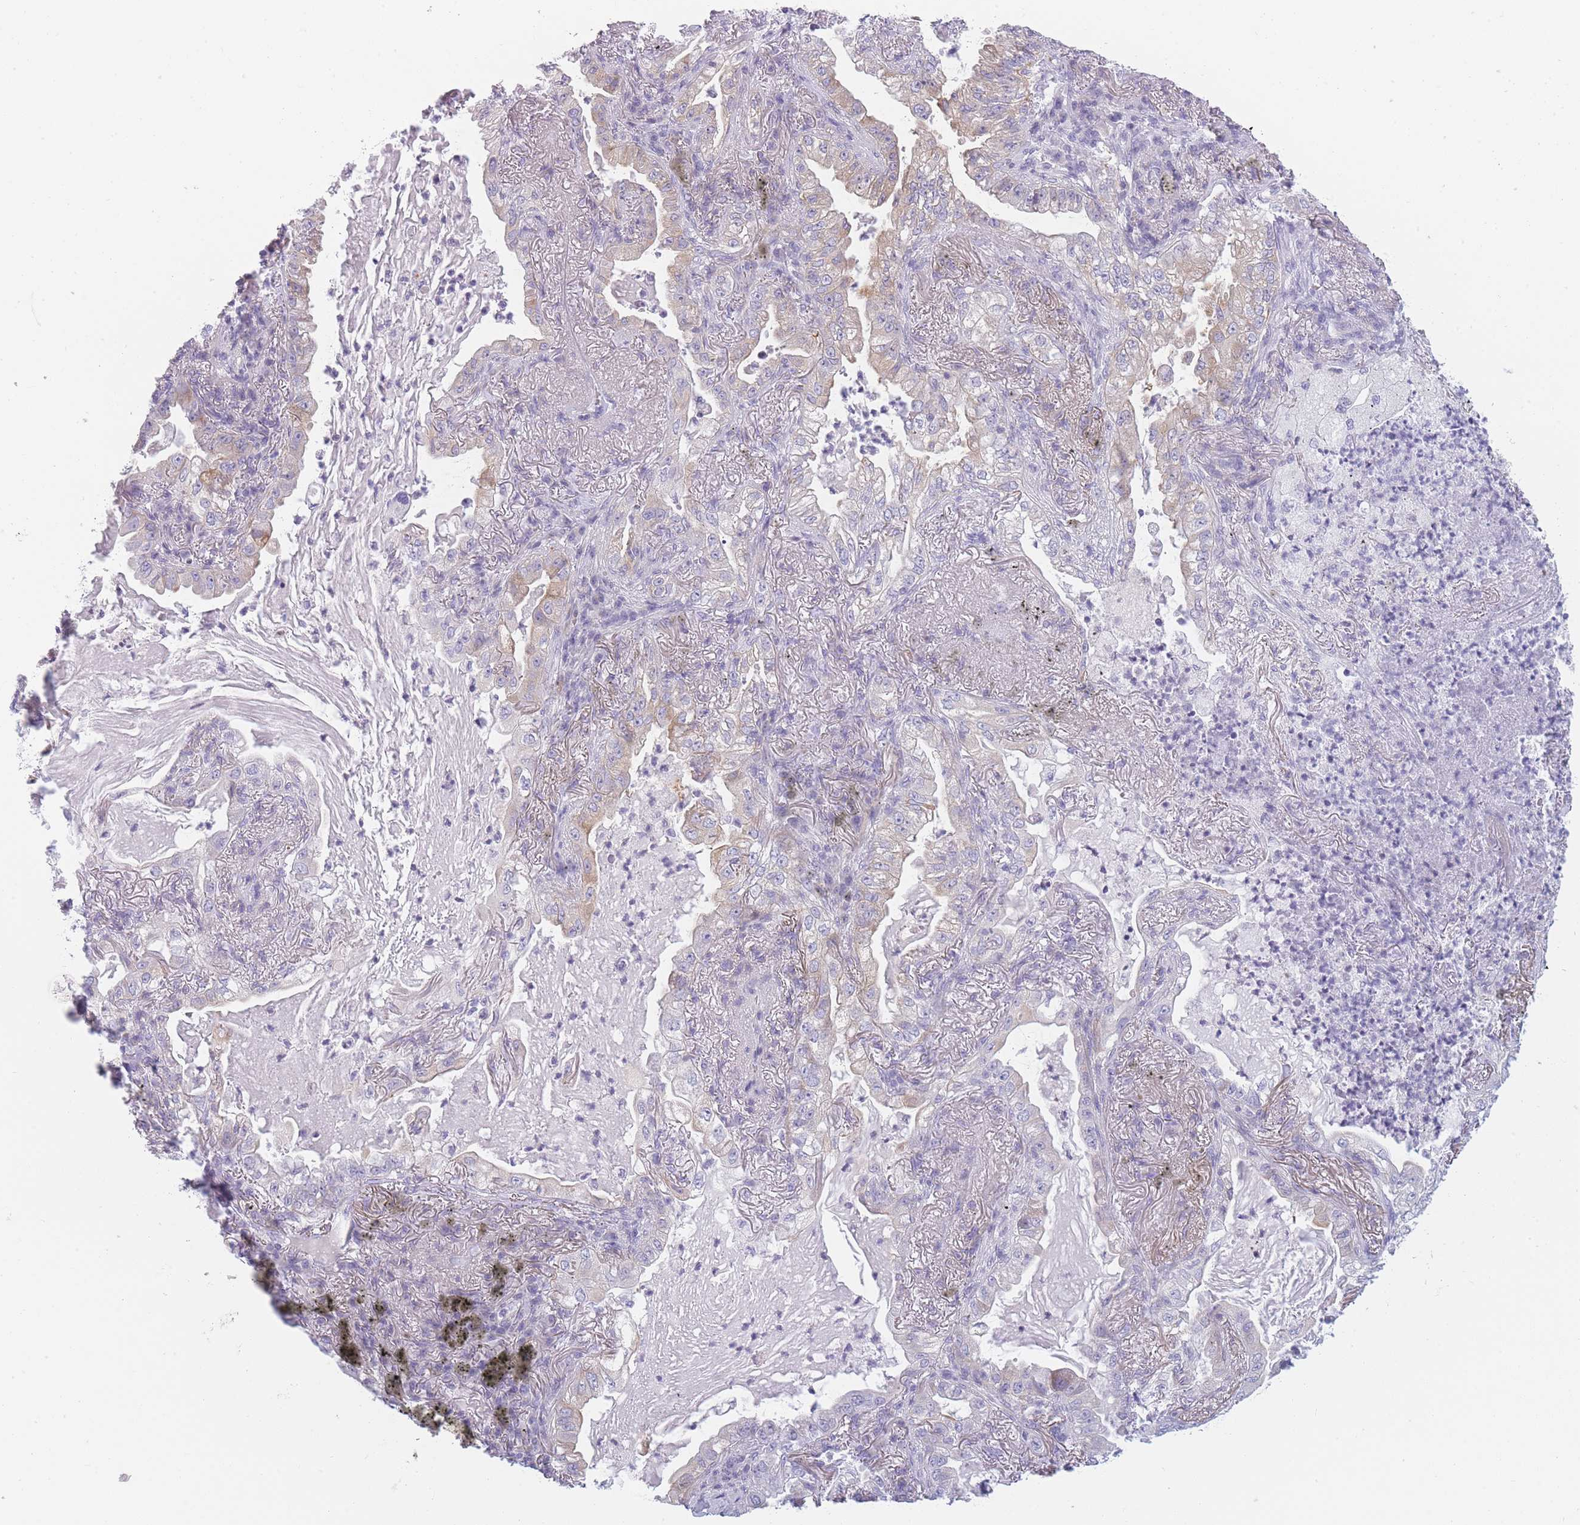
{"staining": {"intensity": "weak", "quantity": "<25%", "location": "cytoplasmic/membranous"}, "tissue": "lung cancer", "cell_type": "Tumor cells", "image_type": "cancer", "snomed": [{"axis": "morphology", "description": "Adenocarcinoma, NOS"}, {"axis": "topography", "description": "Lung"}], "caption": "Immunohistochemistry (IHC) histopathology image of neoplastic tissue: lung cancer (adenocarcinoma) stained with DAB (3,3'-diaminobenzidine) exhibits no significant protein positivity in tumor cells.", "gene": "GGT1", "patient": {"sex": "female", "age": 73}}